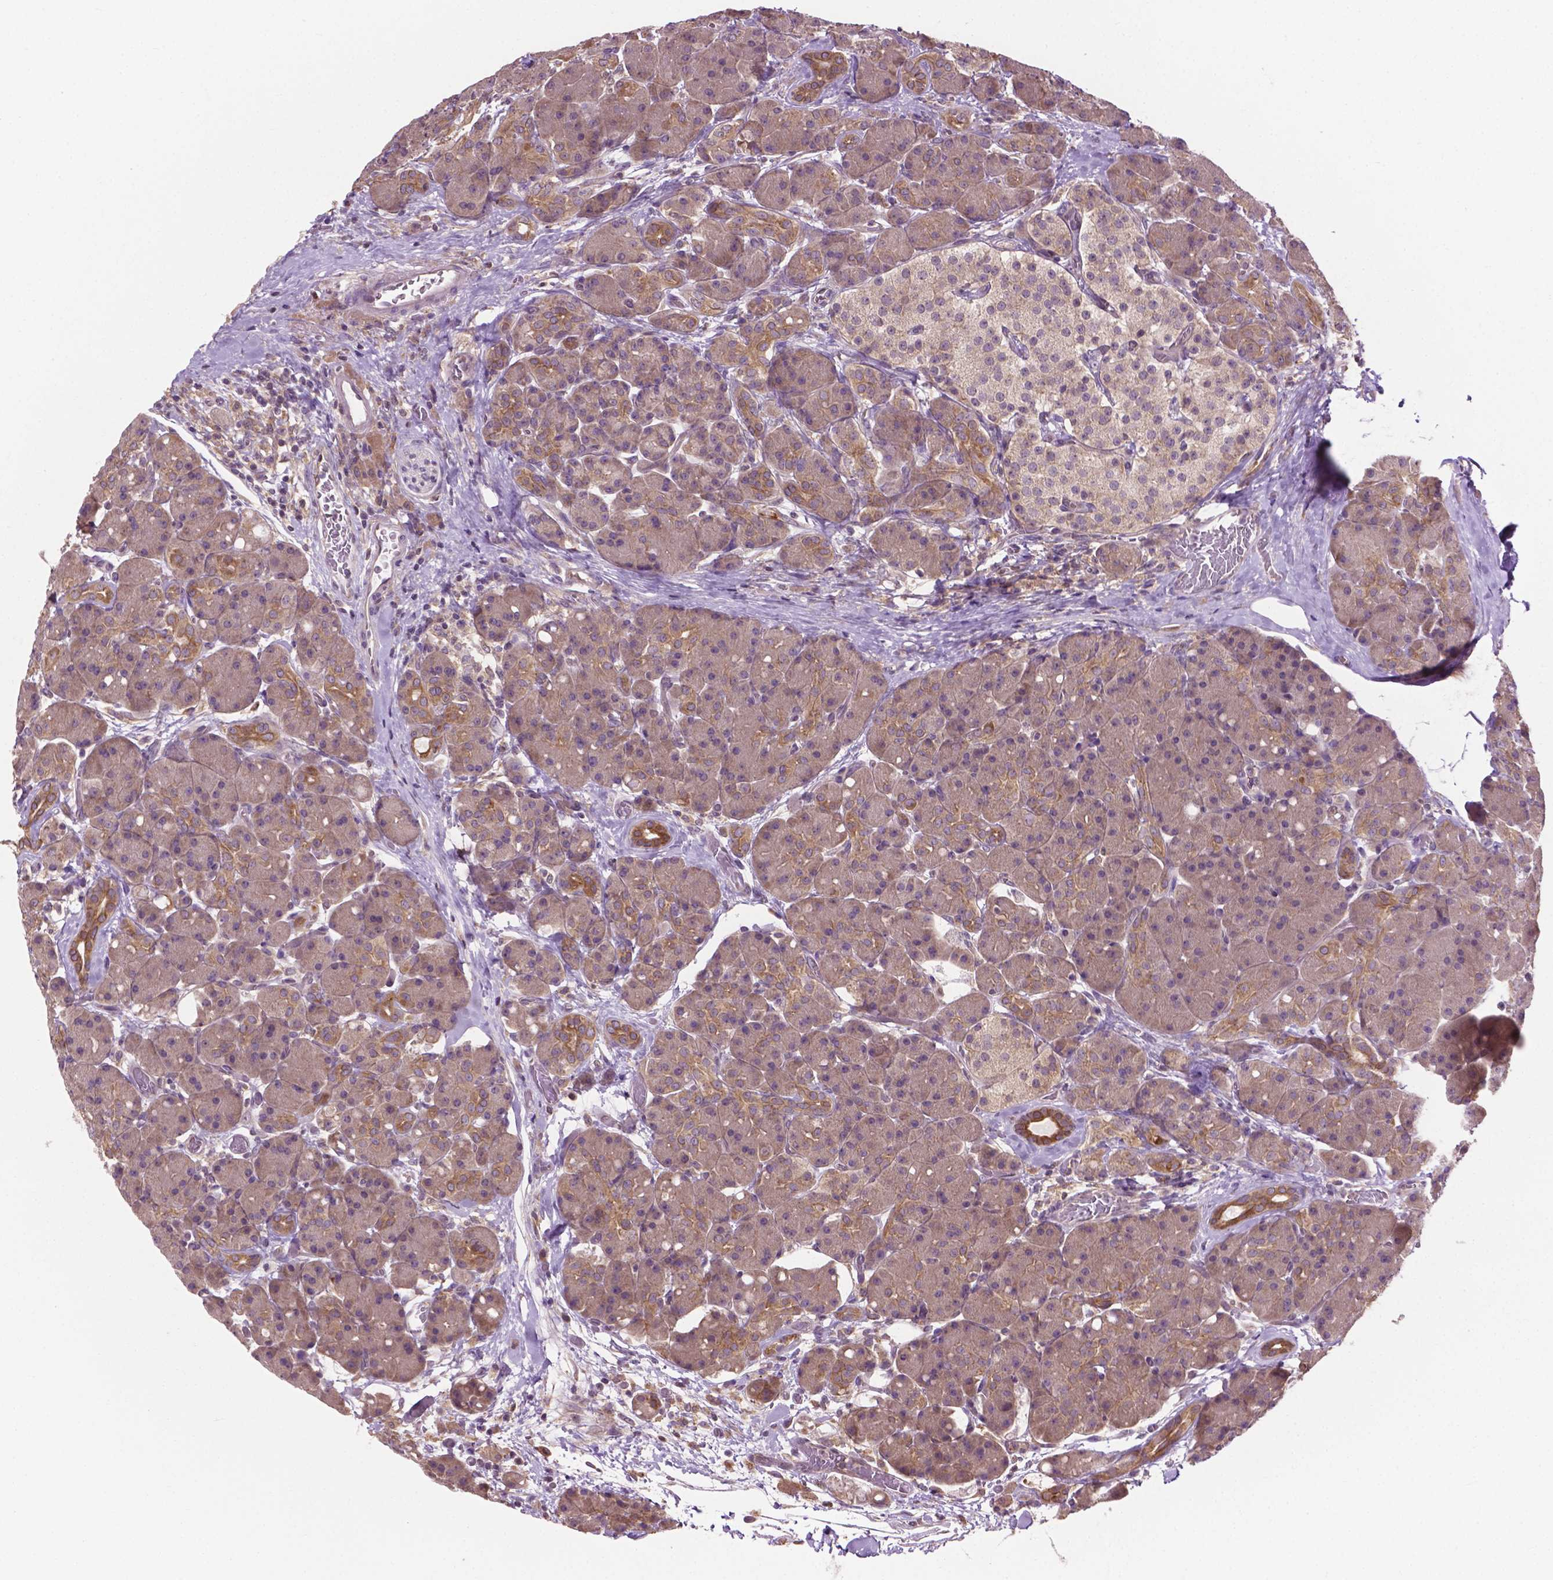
{"staining": {"intensity": "moderate", "quantity": "<25%", "location": "cytoplasmic/membranous"}, "tissue": "pancreas", "cell_type": "Exocrine glandular cells", "image_type": "normal", "snomed": [{"axis": "morphology", "description": "Normal tissue, NOS"}, {"axis": "topography", "description": "Pancreas"}], "caption": "This photomicrograph reveals IHC staining of benign human pancreas, with low moderate cytoplasmic/membranous staining in approximately <25% of exocrine glandular cells.", "gene": "MZT1", "patient": {"sex": "male", "age": 55}}